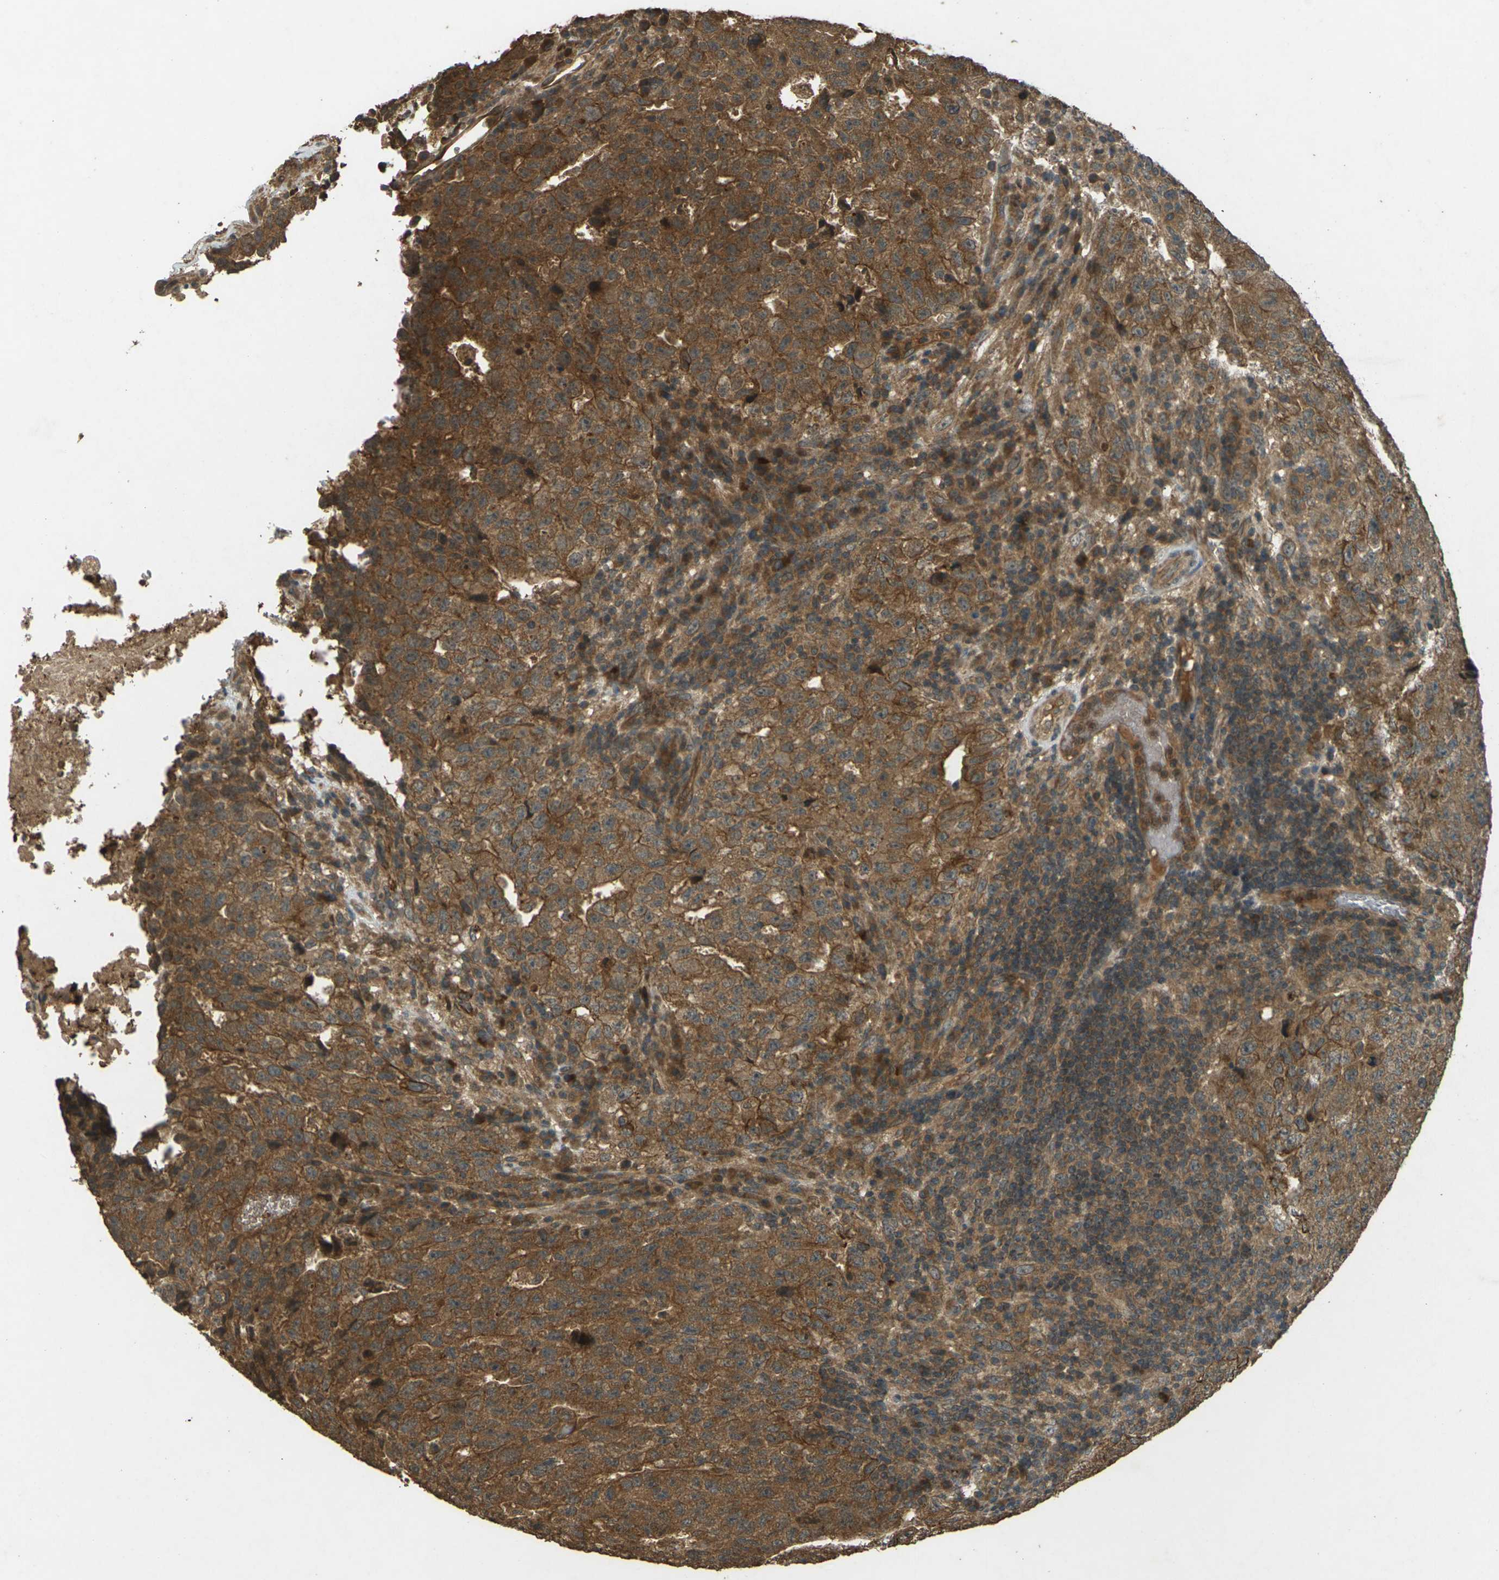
{"staining": {"intensity": "strong", "quantity": ">75%", "location": "cytoplasmic/membranous"}, "tissue": "testis cancer", "cell_type": "Tumor cells", "image_type": "cancer", "snomed": [{"axis": "morphology", "description": "Necrosis, NOS"}, {"axis": "morphology", "description": "Carcinoma, Embryonal, NOS"}, {"axis": "topography", "description": "Testis"}], "caption": "About >75% of tumor cells in testis cancer (embryonal carcinoma) display strong cytoplasmic/membranous protein staining as visualized by brown immunohistochemical staining.", "gene": "TAP1", "patient": {"sex": "male", "age": 19}}